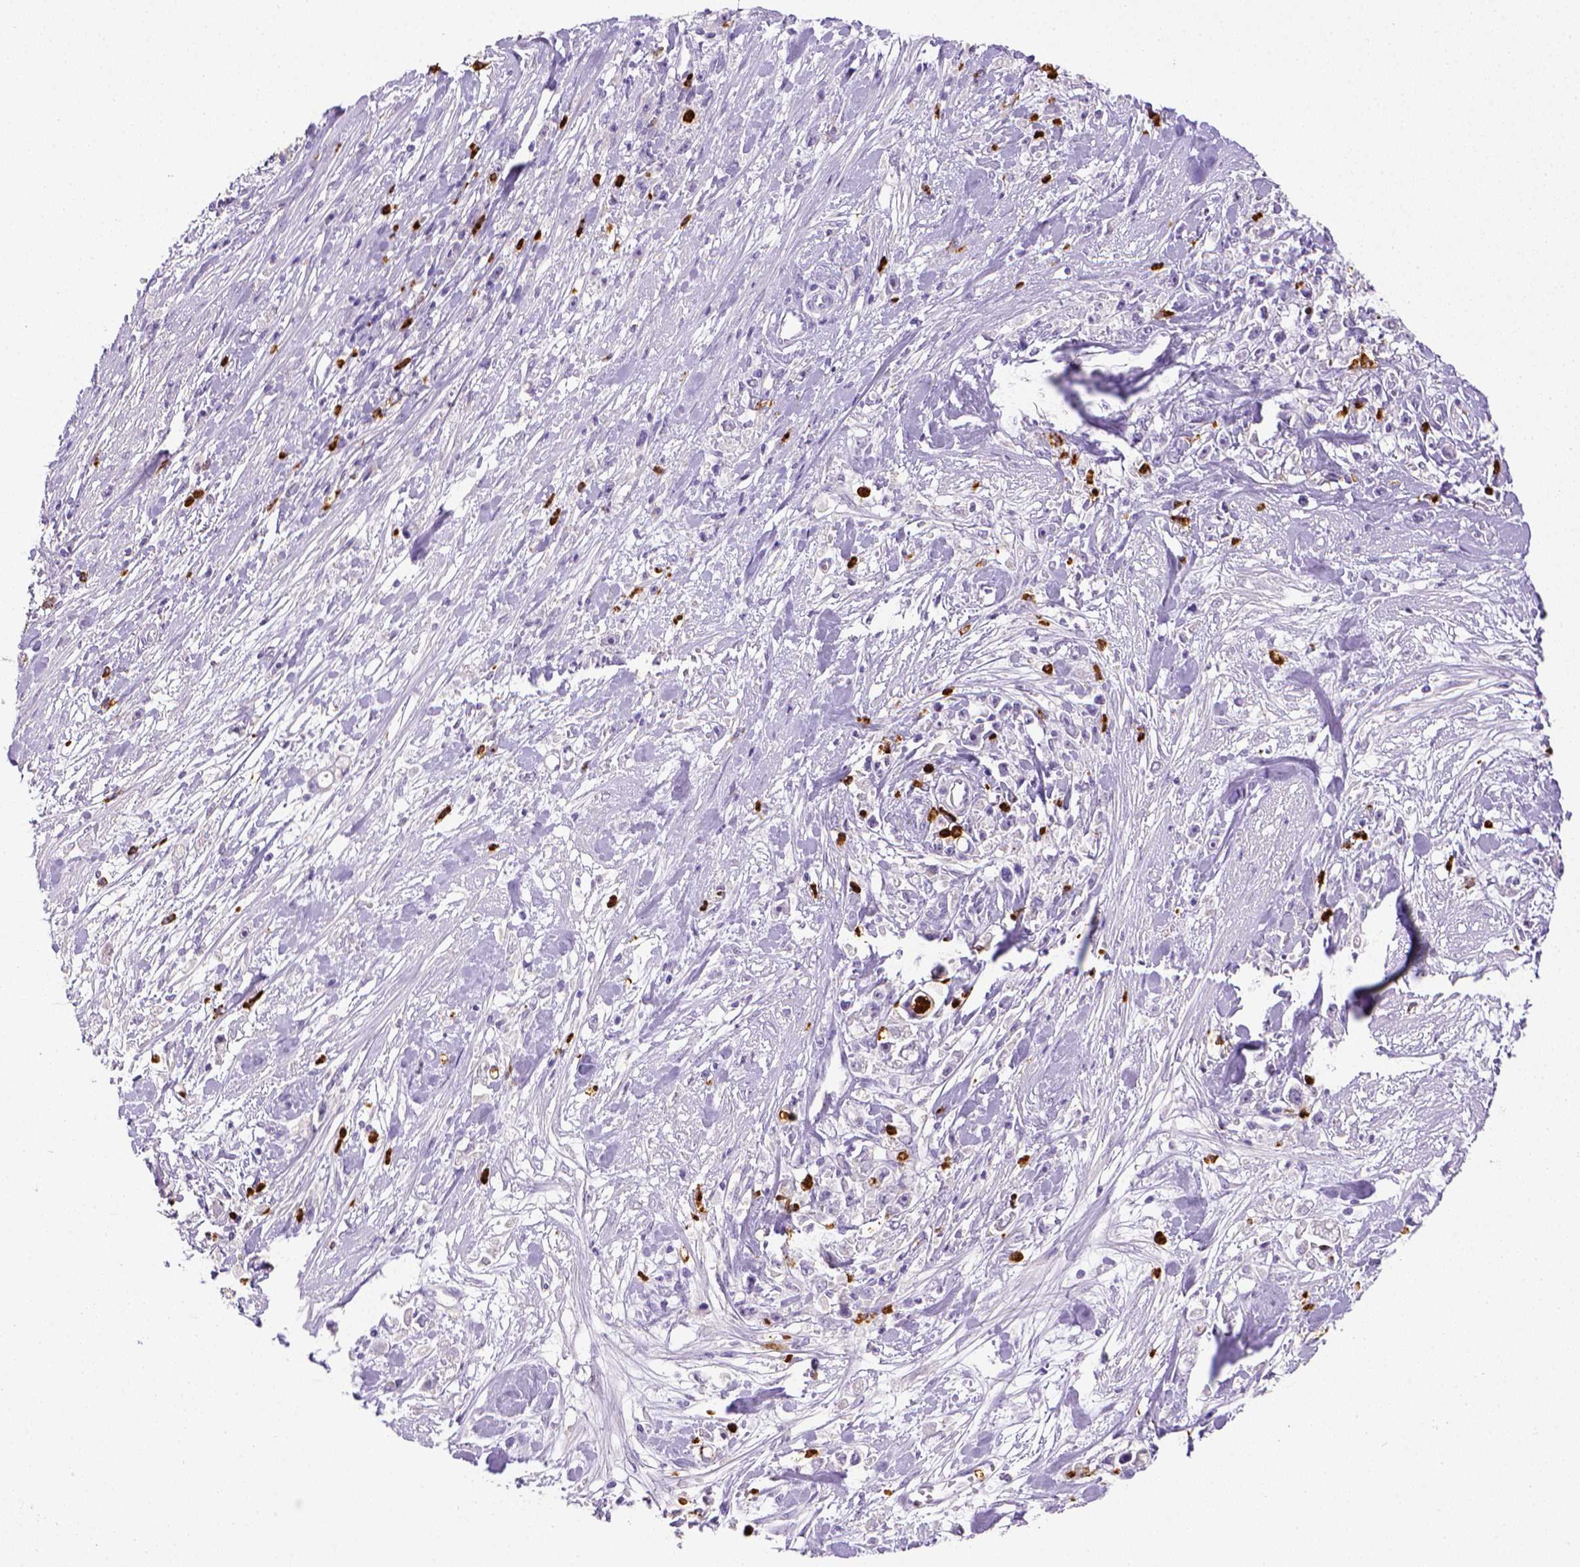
{"staining": {"intensity": "negative", "quantity": "none", "location": "none"}, "tissue": "stomach cancer", "cell_type": "Tumor cells", "image_type": "cancer", "snomed": [{"axis": "morphology", "description": "Adenocarcinoma, NOS"}, {"axis": "topography", "description": "Stomach"}], "caption": "Protein analysis of stomach adenocarcinoma displays no significant positivity in tumor cells.", "gene": "ITGAM", "patient": {"sex": "female", "age": 59}}